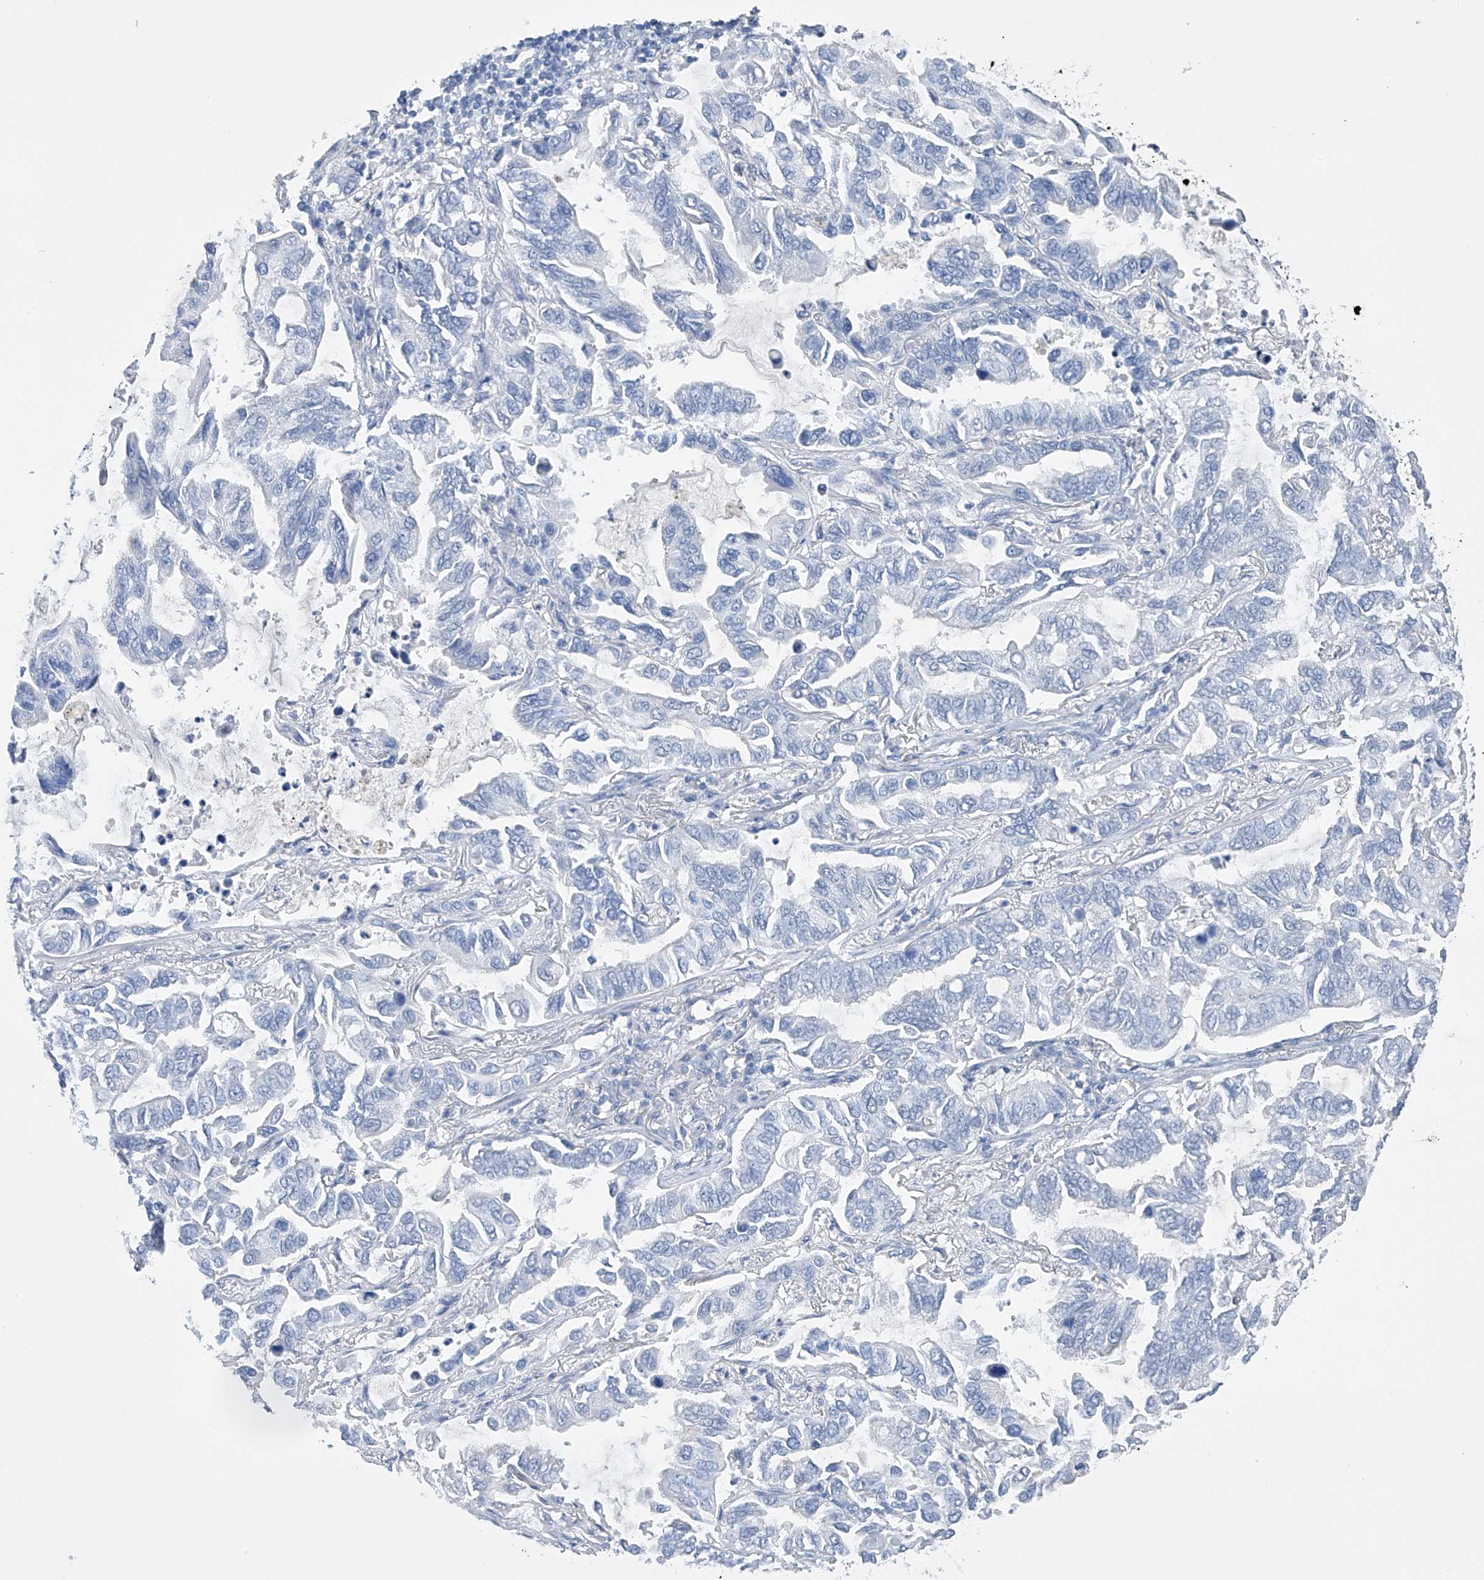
{"staining": {"intensity": "negative", "quantity": "none", "location": "none"}, "tissue": "lung cancer", "cell_type": "Tumor cells", "image_type": "cancer", "snomed": [{"axis": "morphology", "description": "Adenocarcinoma, NOS"}, {"axis": "topography", "description": "Lung"}], "caption": "IHC micrograph of lung cancer stained for a protein (brown), which displays no expression in tumor cells.", "gene": "ADRA1A", "patient": {"sex": "male", "age": 64}}